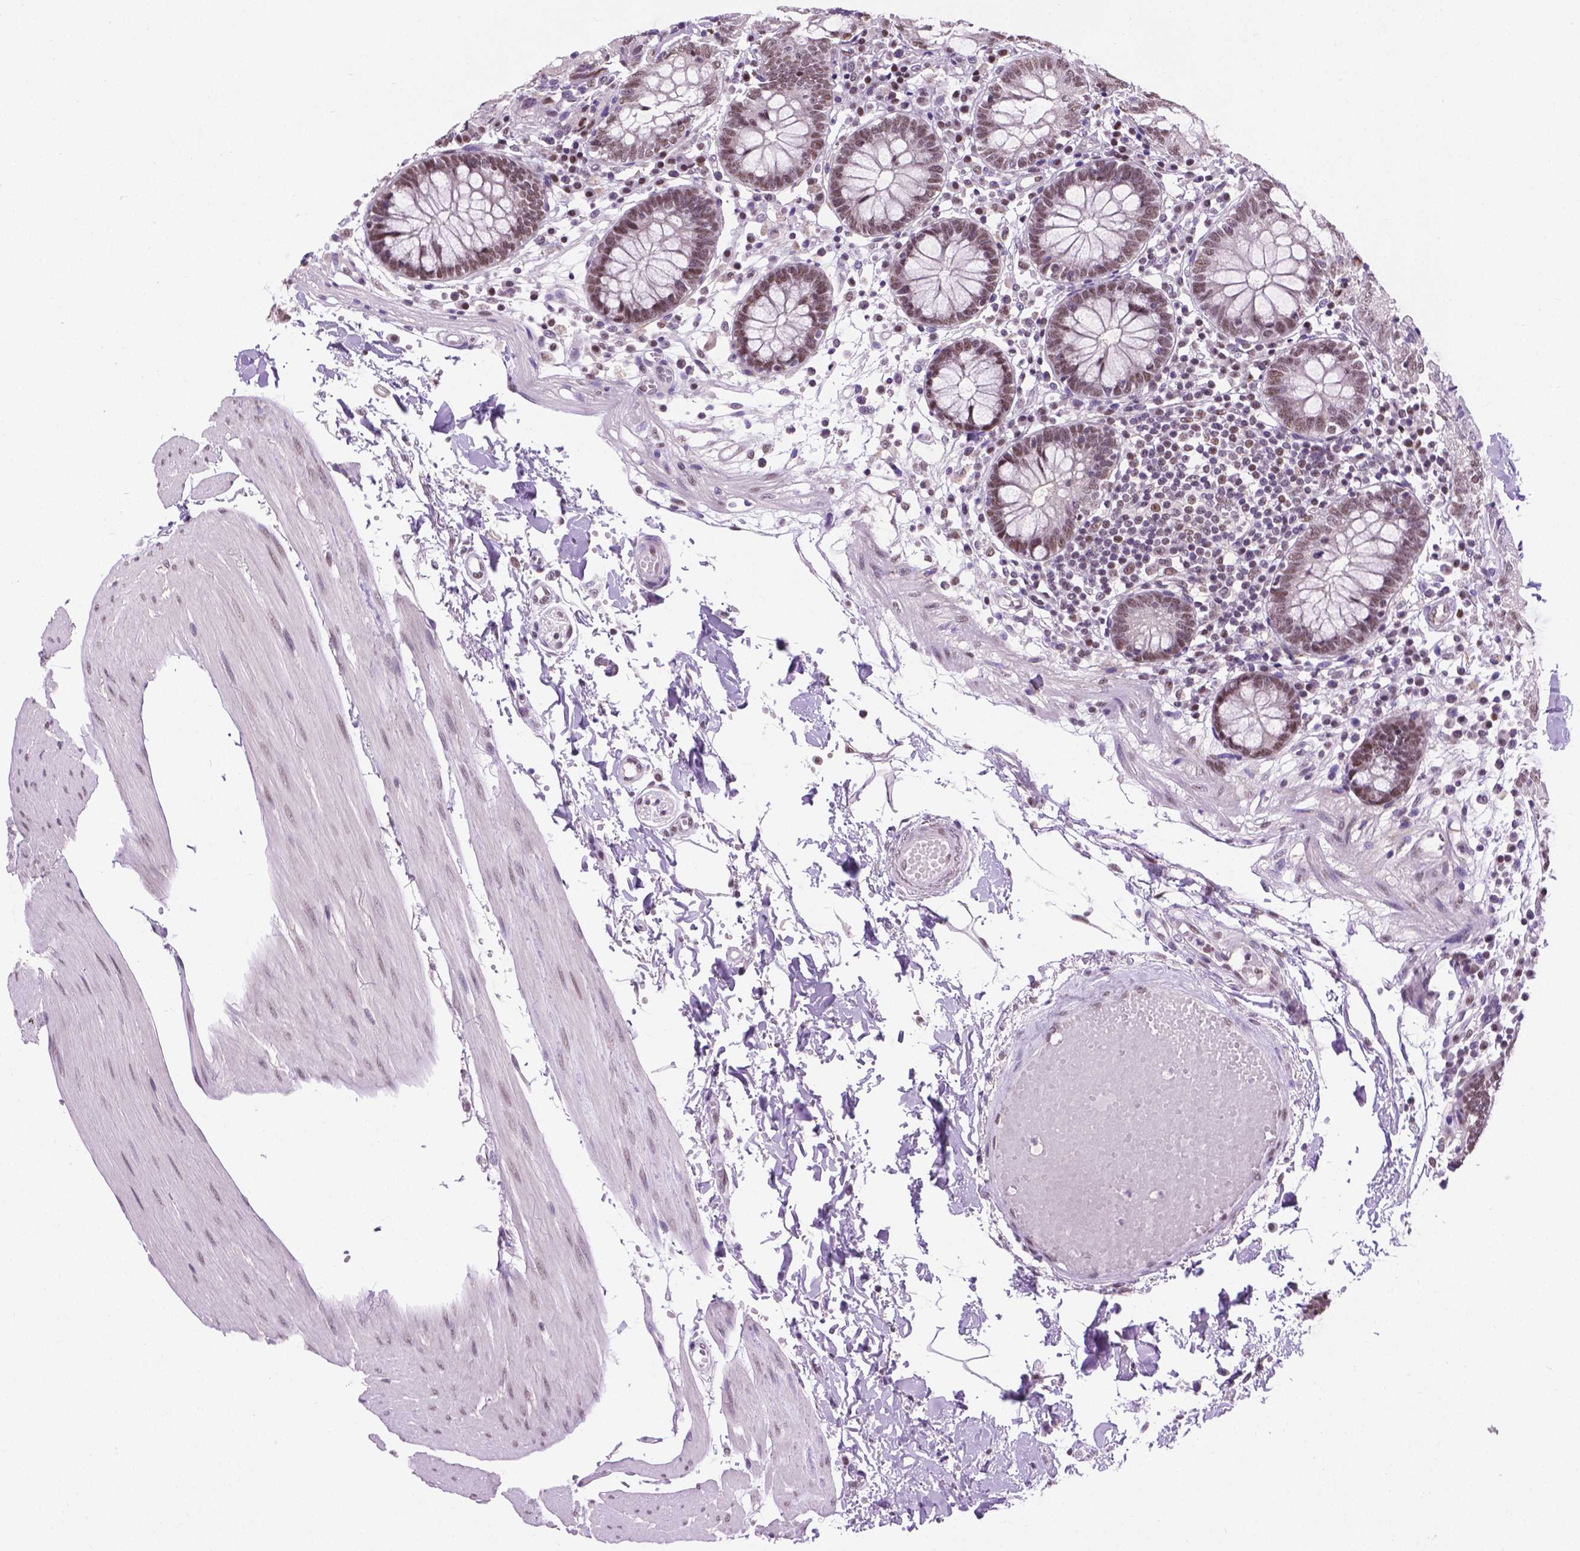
{"staining": {"intensity": "negative", "quantity": "none", "location": "none"}, "tissue": "colon", "cell_type": "Endothelial cells", "image_type": "normal", "snomed": [{"axis": "morphology", "description": "Normal tissue, NOS"}, {"axis": "morphology", "description": "Adenocarcinoma, NOS"}, {"axis": "topography", "description": "Colon"}], "caption": "This is an immunohistochemistry micrograph of unremarkable colon. There is no staining in endothelial cells.", "gene": "ABI2", "patient": {"sex": "male", "age": 83}}